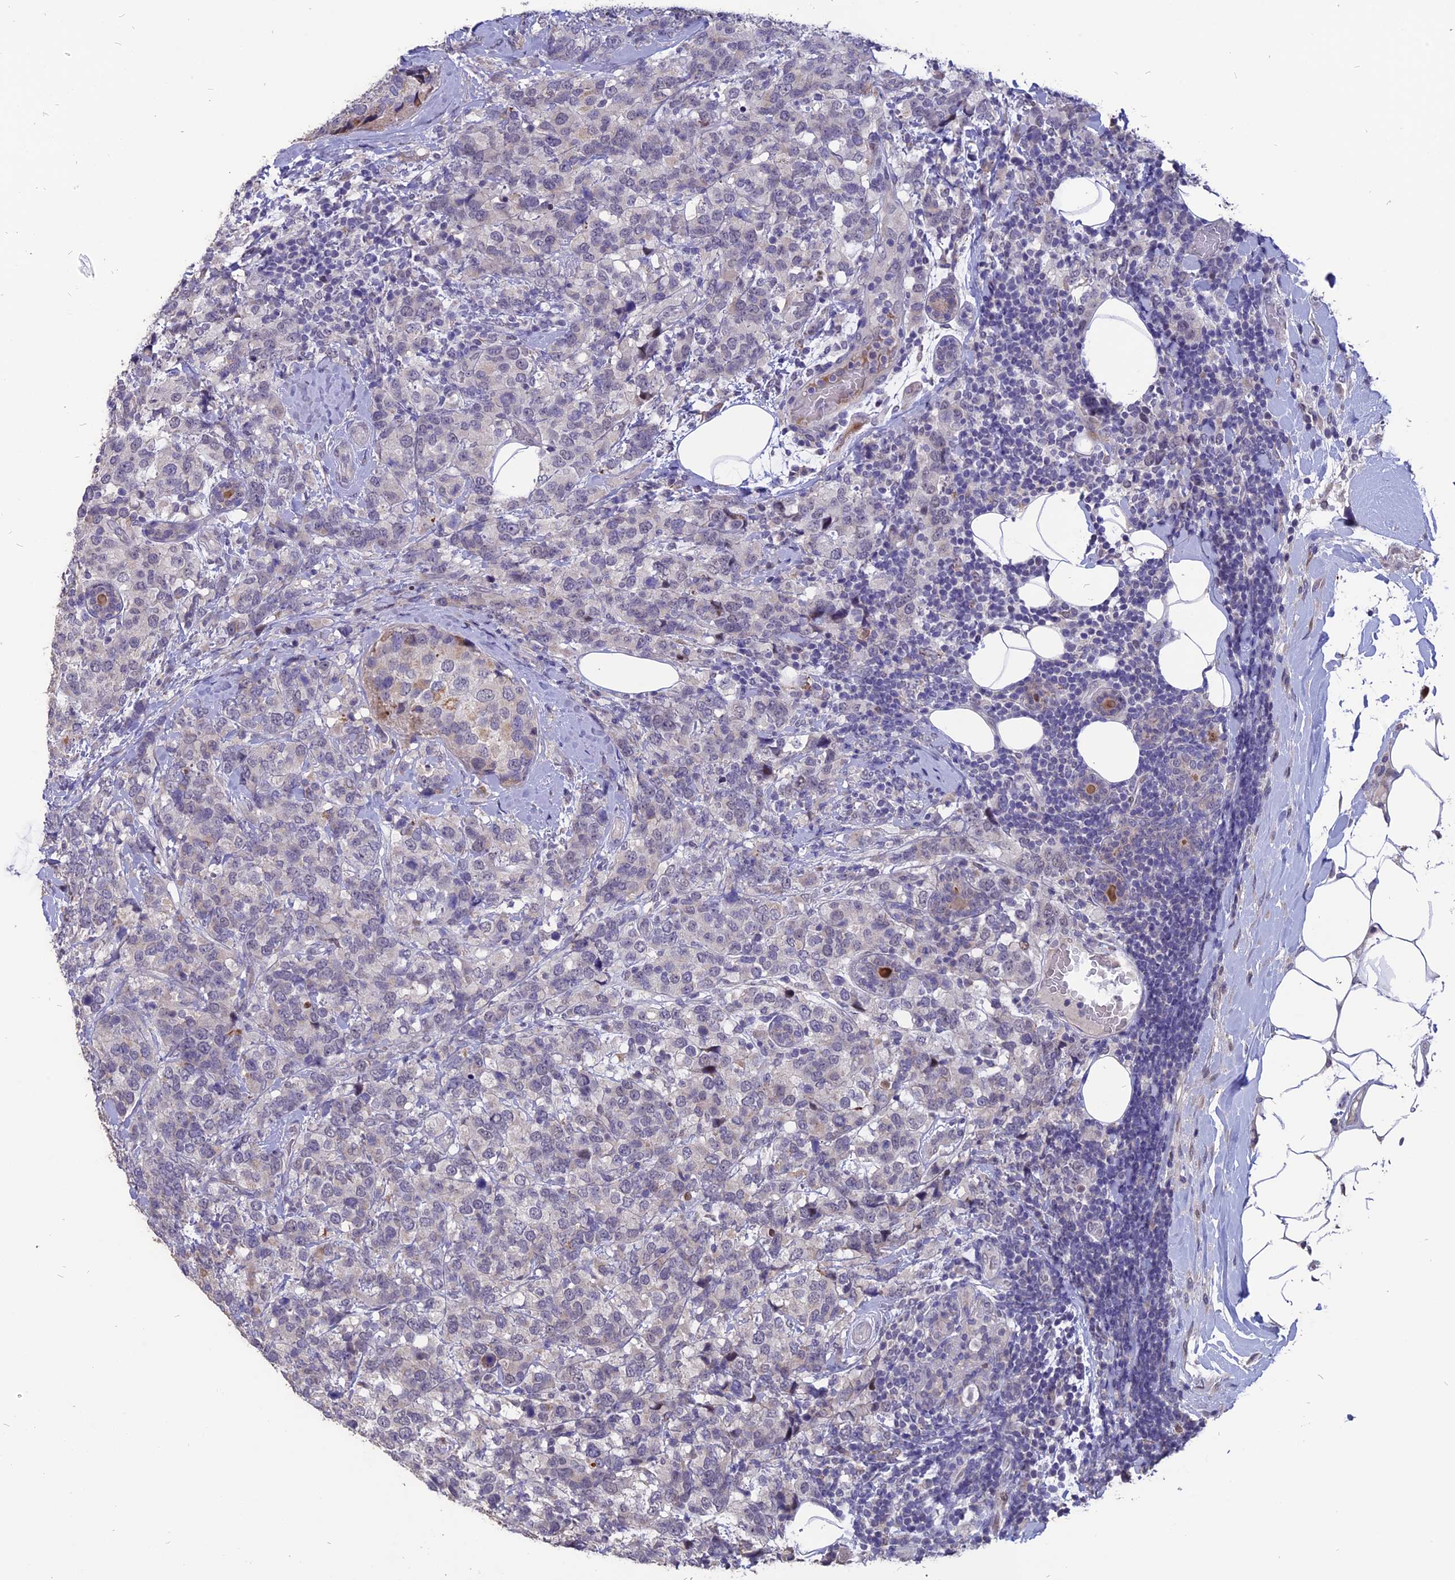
{"staining": {"intensity": "negative", "quantity": "none", "location": "none"}, "tissue": "breast cancer", "cell_type": "Tumor cells", "image_type": "cancer", "snomed": [{"axis": "morphology", "description": "Lobular carcinoma"}, {"axis": "topography", "description": "Breast"}], "caption": "DAB (3,3'-diaminobenzidine) immunohistochemical staining of human lobular carcinoma (breast) reveals no significant expression in tumor cells.", "gene": "TMEM263", "patient": {"sex": "female", "age": 59}}